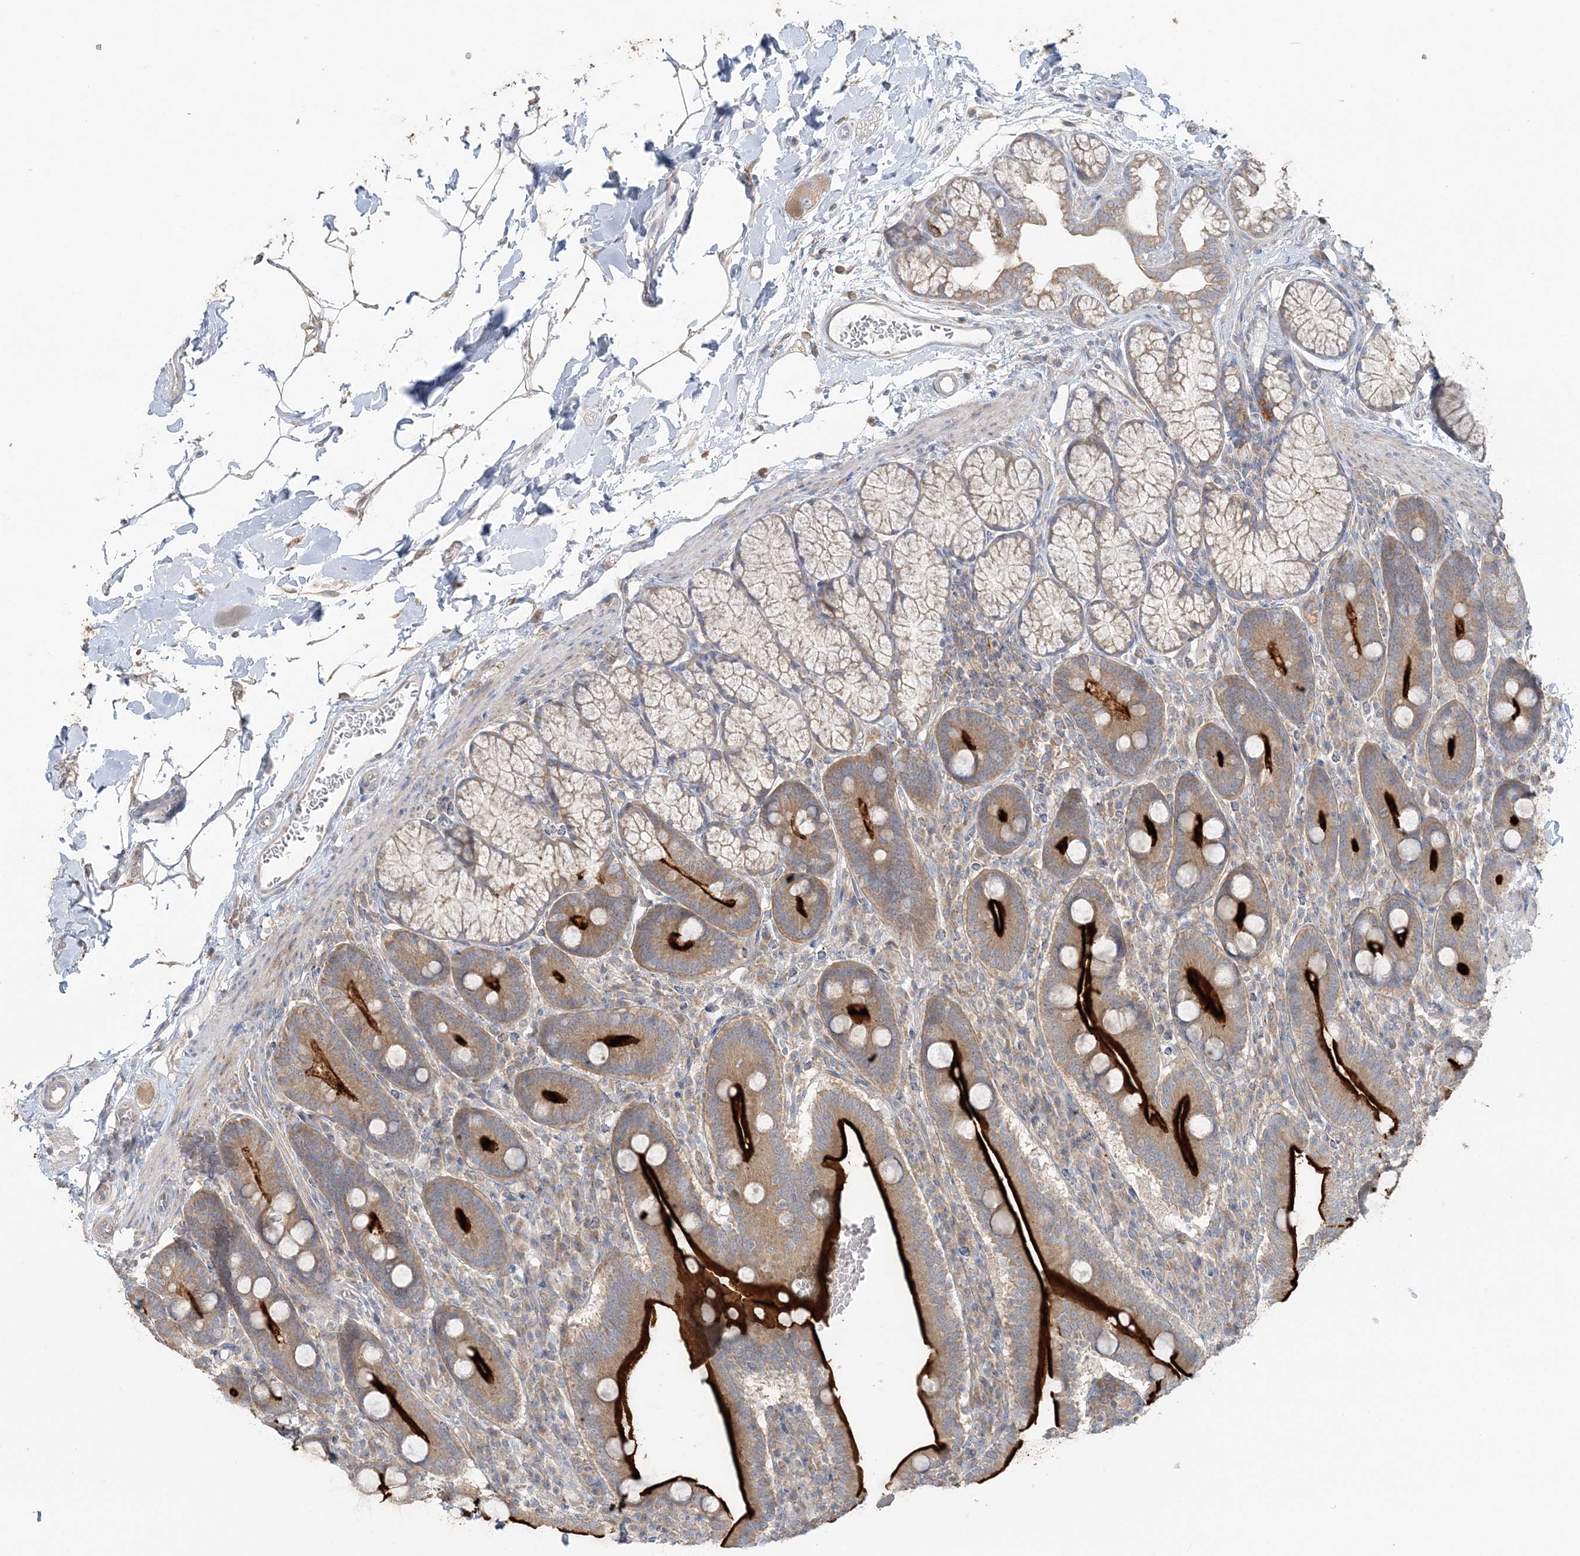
{"staining": {"intensity": "strong", "quantity": "25%-75%", "location": "cytoplasmic/membranous"}, "tissue": "duodenum", "cell_type": "Glandular cells", "image_type": "normal", "snomed": [{"axis": "morphology", "description": "Normal tissue, NOS"}, {"axis": "topography", "description": "Duodenum"}], "caption": "Immunohistochemistry photomicrograph of normal duodenum: human duodenum stained using IHC reveals high levels of strong protein expression localized specifically in the cytoplasmic/membranous of glandular cells, appearing as a cytoplasmic/membranous brown color.", "gene": "TBC1D5", "patient": {"sex": "male", "age": 35}}